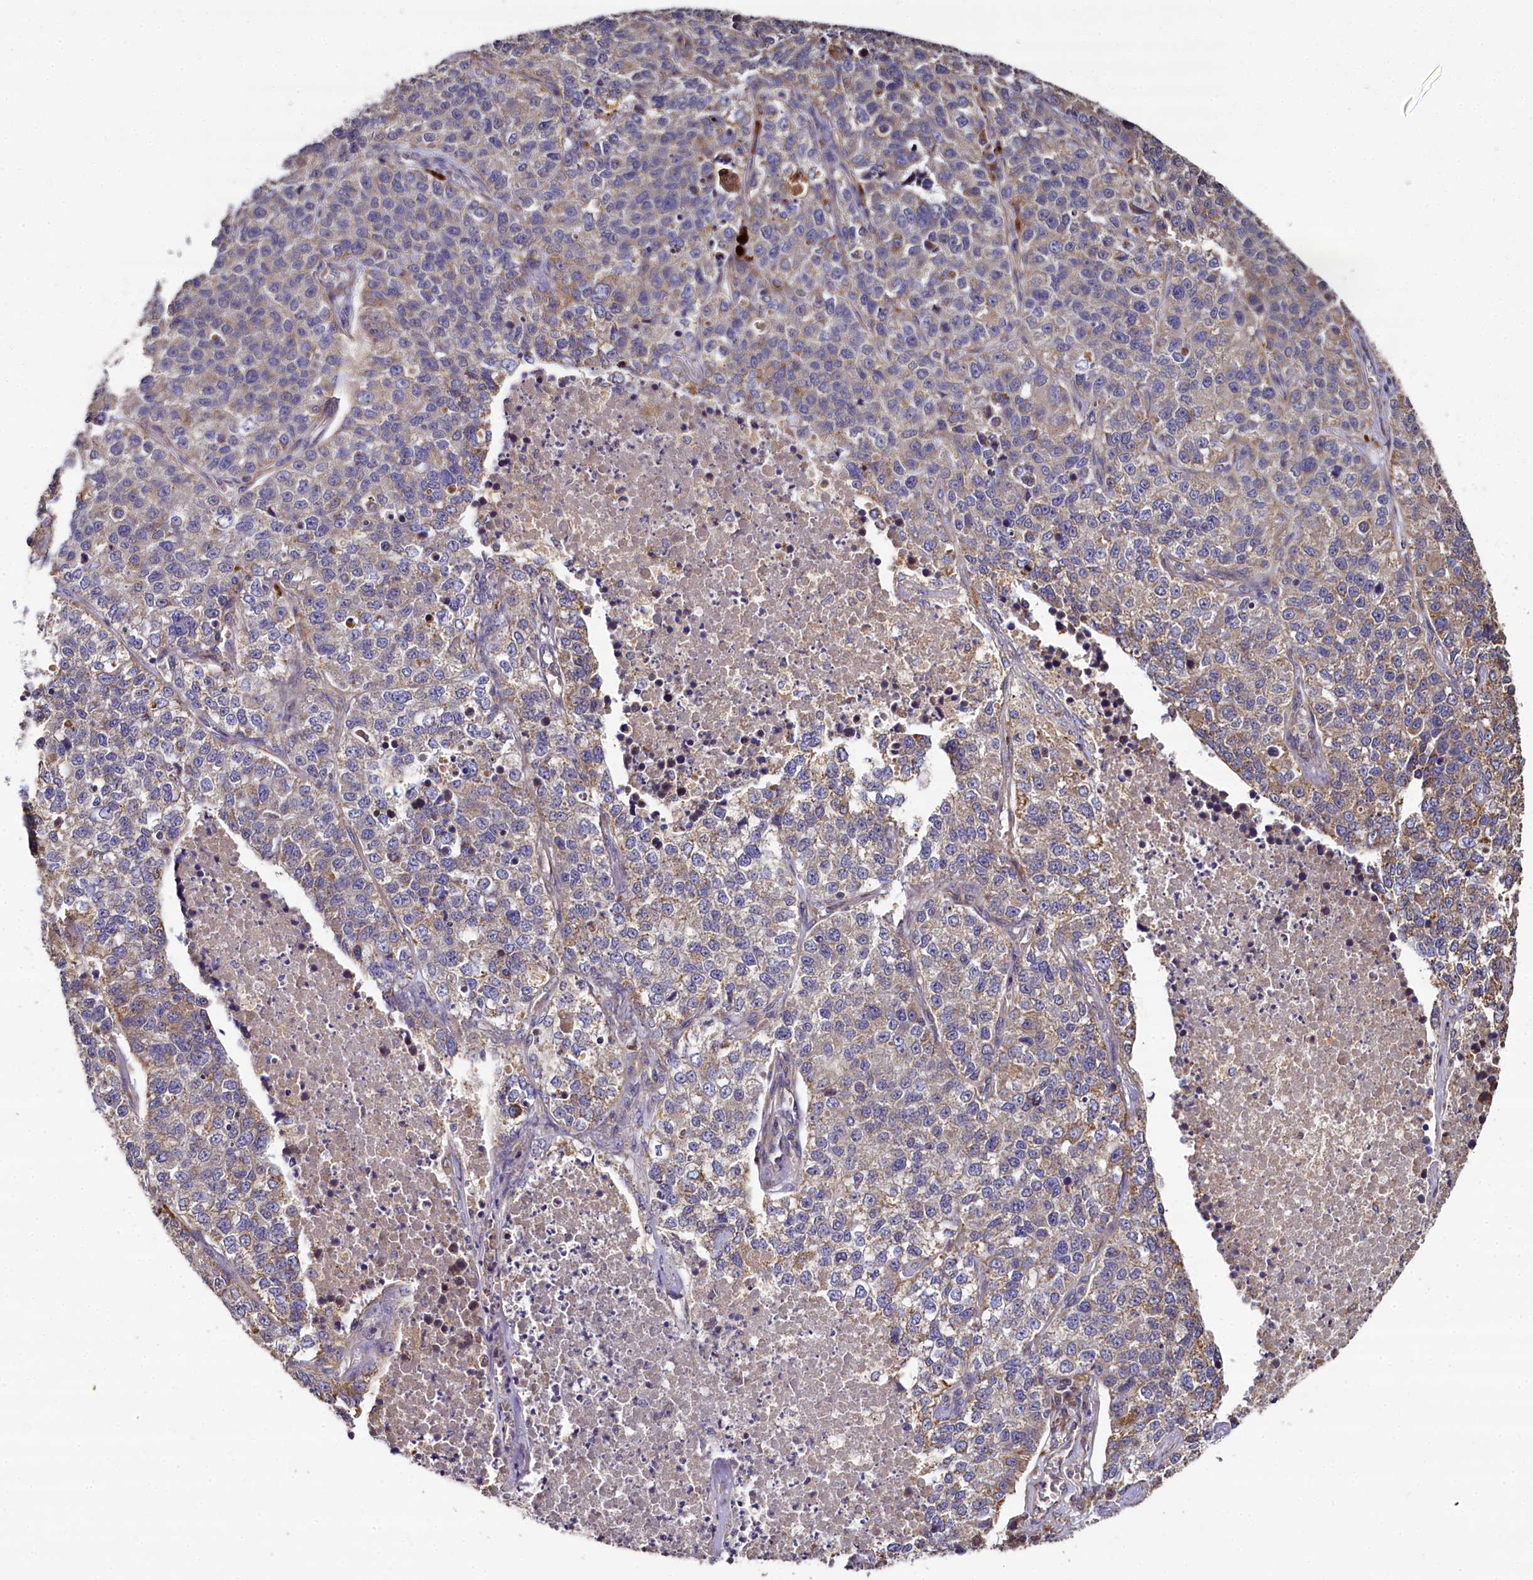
{"staining": {"intensity": "moderate", "quantity": "25%-75%", "location": "cytoplasmic/membranous"}, "tissue": "lung cancer", "cell_type": "Tumor cells", "image_type": "cancer", "snomed": [{"axis": "morphology", "description": "Adenocarcinoma, NOS"}, {"axis": "topography", "description": "Lung"}], "caption": "IHC (DAB) staining of adenocarcinoma (lung) demonstrates moderate cytoplasmic/membranous protein positivity in about 25%-75% of tumor cells.", "gene": "SPRYD3", "patient": {"sex": "male", "age": 49}}